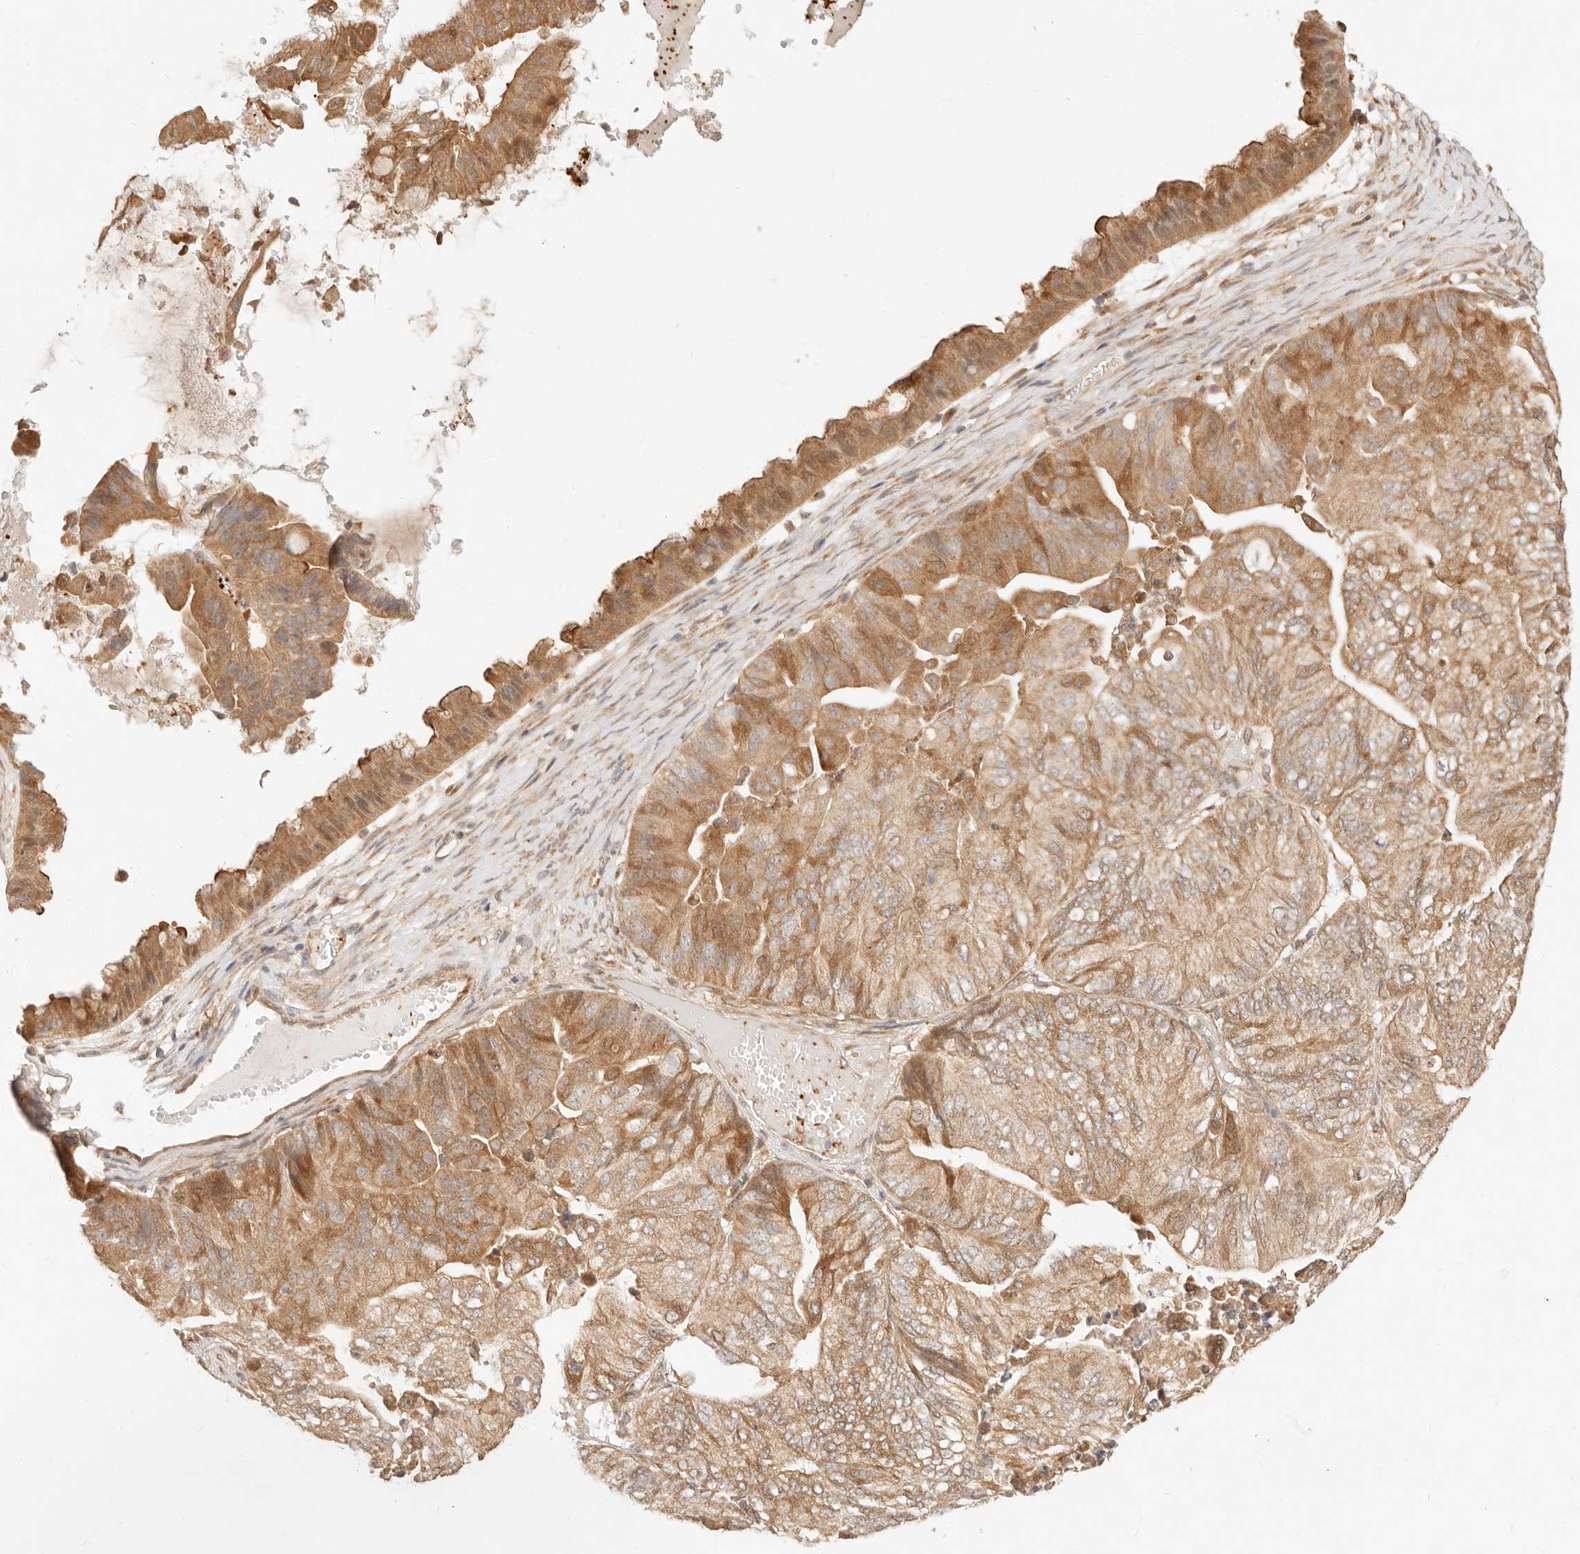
{"staining": {"intensity": "moderate", "quantity": ">75%", "location": "cytoplasmic/membranous"}, "tissue": "ovarian cancer", "cell_type": "Tumor cells", "image_type": "cancer", "snomed": [{"axis": "morphology", "description": "Cystadenocarcinoma, mucinous, NOS"}, {"axis": "topography", "description": "Ovary"}], "caption": "Protein expression analysis of human ovarian mucinous cystadenocarcinoma reveals moderate cytoplasmic/membranous staining in about >75% of tumor cells. Immunohistochemistry (ihc) stains the protein in brown and the nuclei are stained blue.", "gene": "UBXN10", "patient": {"sex": "female", "age": 61}}